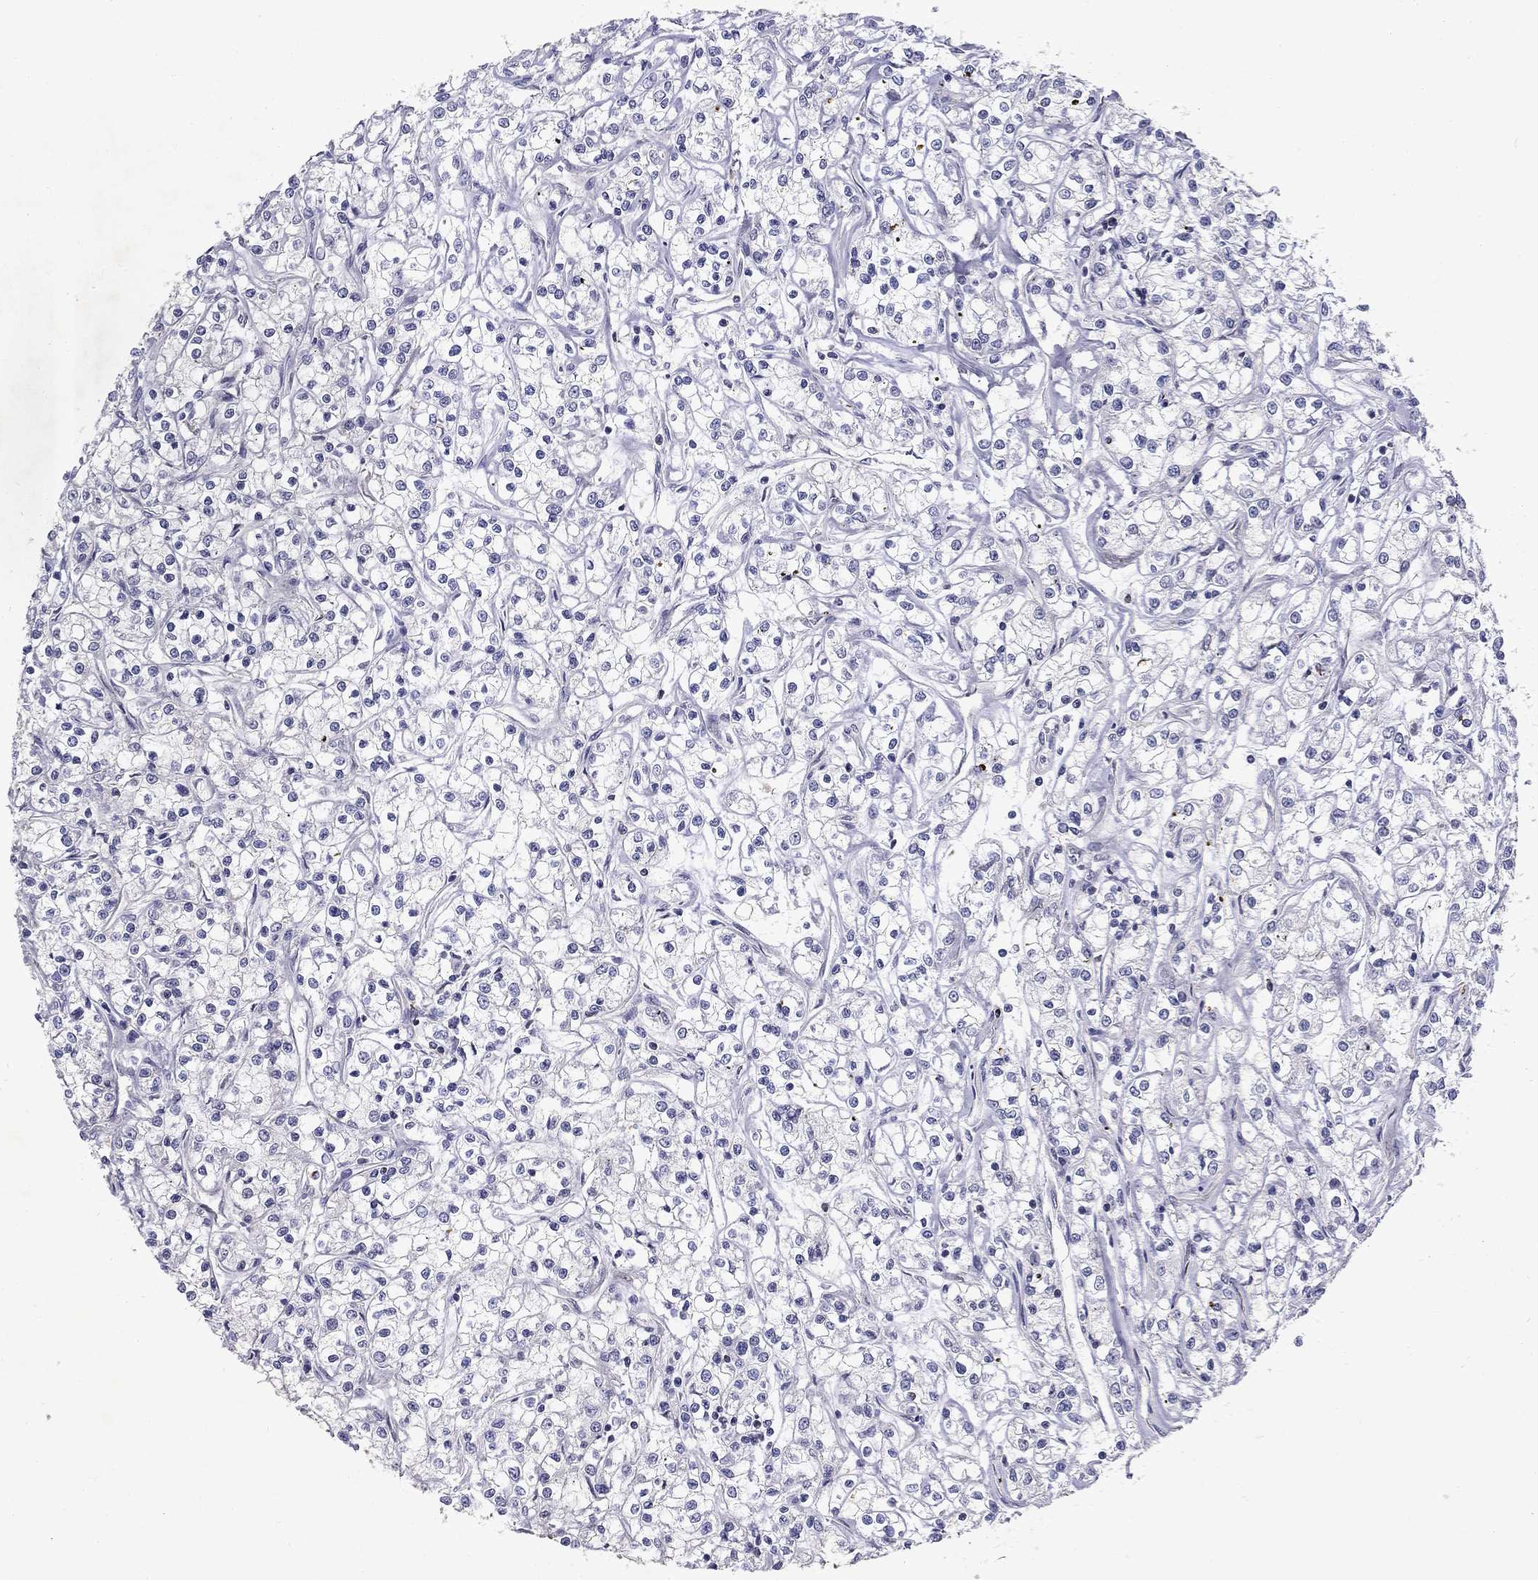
{"staining": {"intensity": "negative", "quantity": "none", "location": "none"}, "tissue": "renal cancer", "cell_type": "Tumor cells", "image_type": "cancer", "snomed": [{"axis": "morphology", "description": "Adenocarcinoma, NOS"}, {"axis": "topography", "description": "Kidney"}], "caption": "Tumor cells are negative for brown protein staining in renal cancer (adenocarcinoma).", "gene": "CLIC6", "patient": {"sex": "female", "age": 59}}